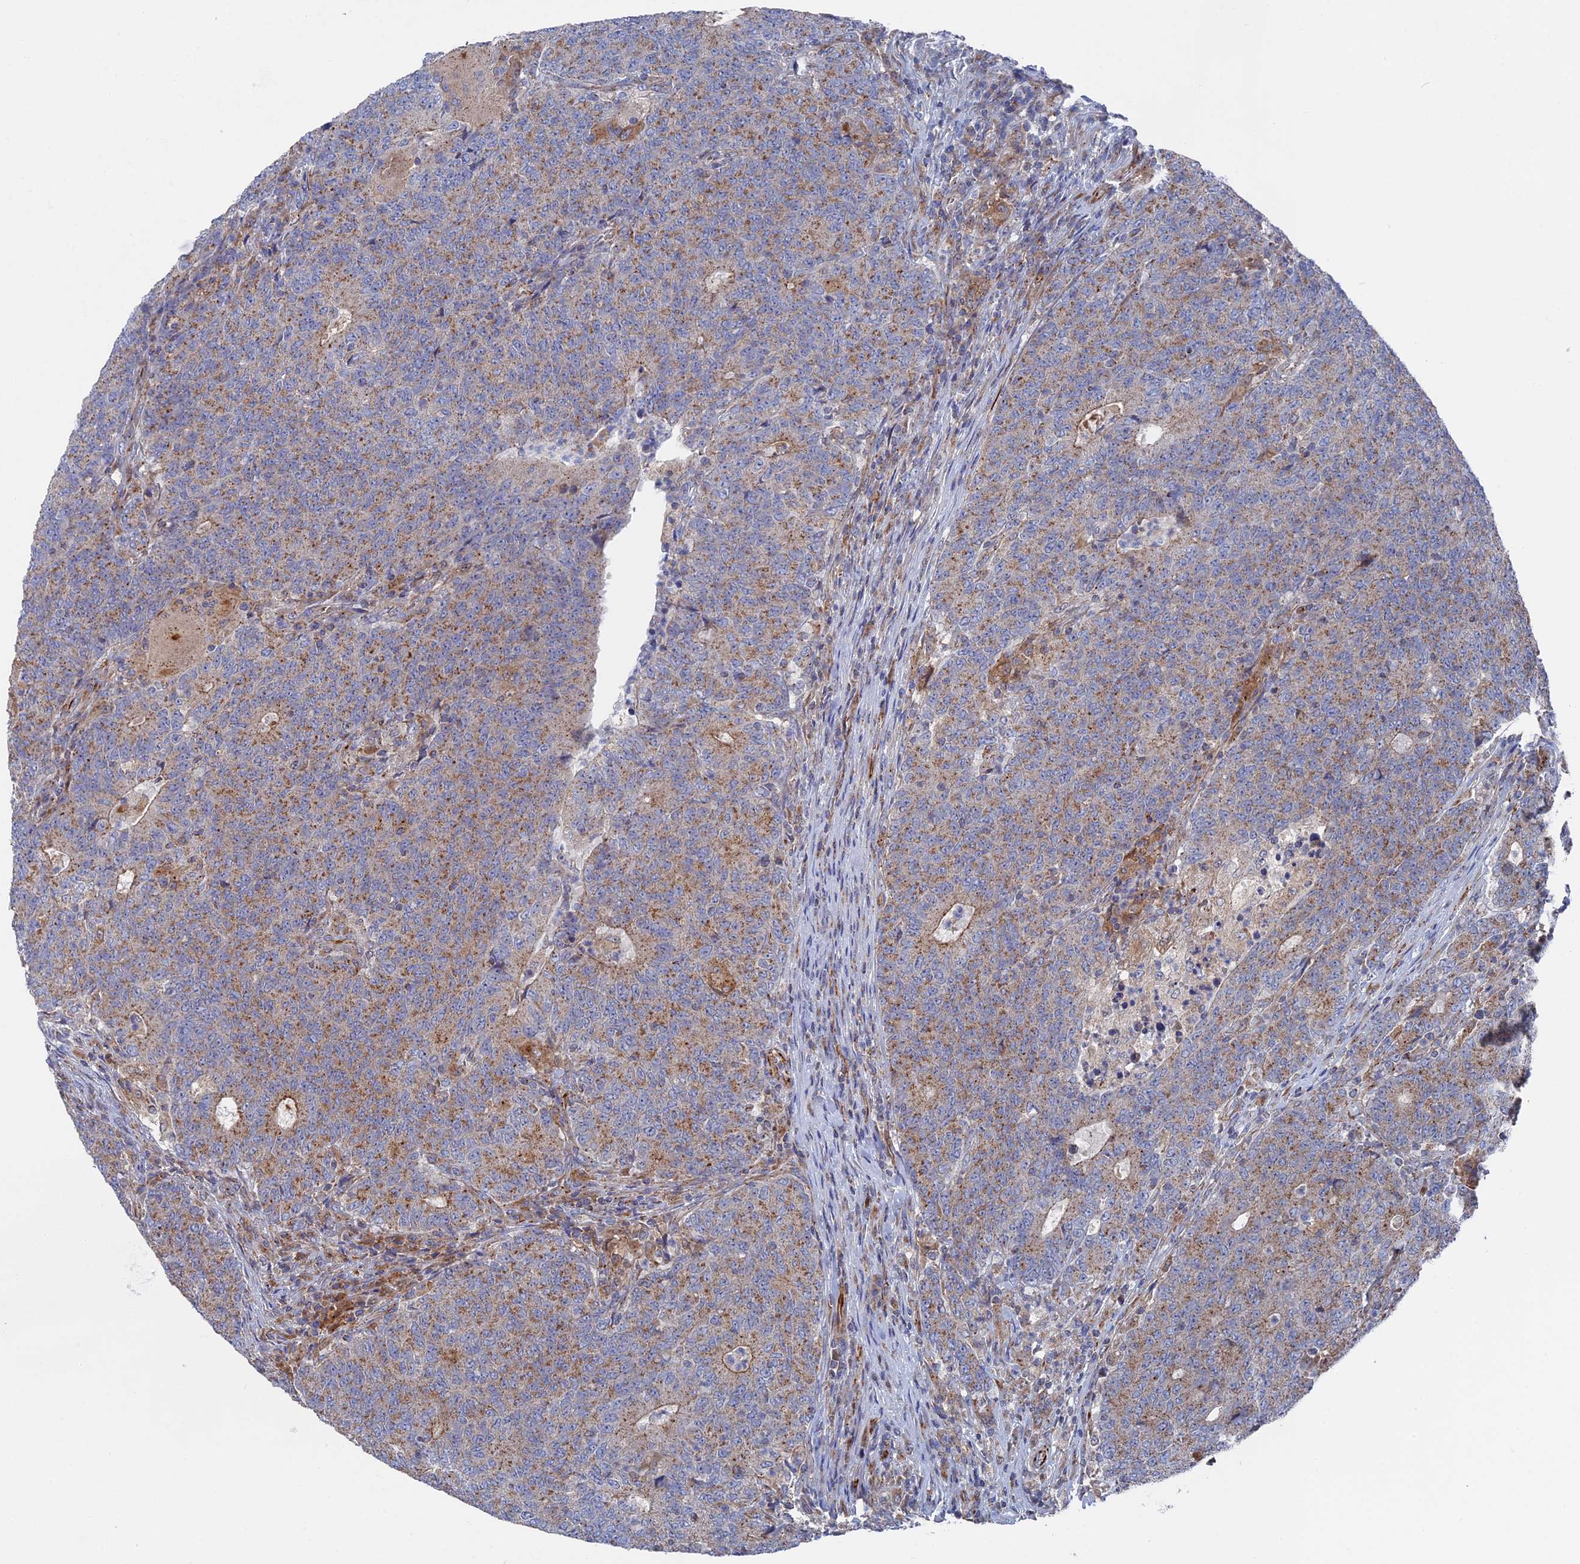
{"staining": {"intensity": "moderate", "quantity": ">75%", "location": "cytoplasmic/membranous"}, "tissue": "colorectal cancer", "cell_type": "Tumor cells", "image_type": "cancer", "snomed": [{"axis": "morphology", "description": "Adenocarcinoma, NOS"}, {"axis": "topography", "description": "Colon"}], "caption": "Moderate cytoplasmic/membranous protein expression is seen in approximately >75% of tumor cells in adenocarcinoma (colorectal).", "gene": "SMG9", "patient": {"sex": "female", "age": 75}}